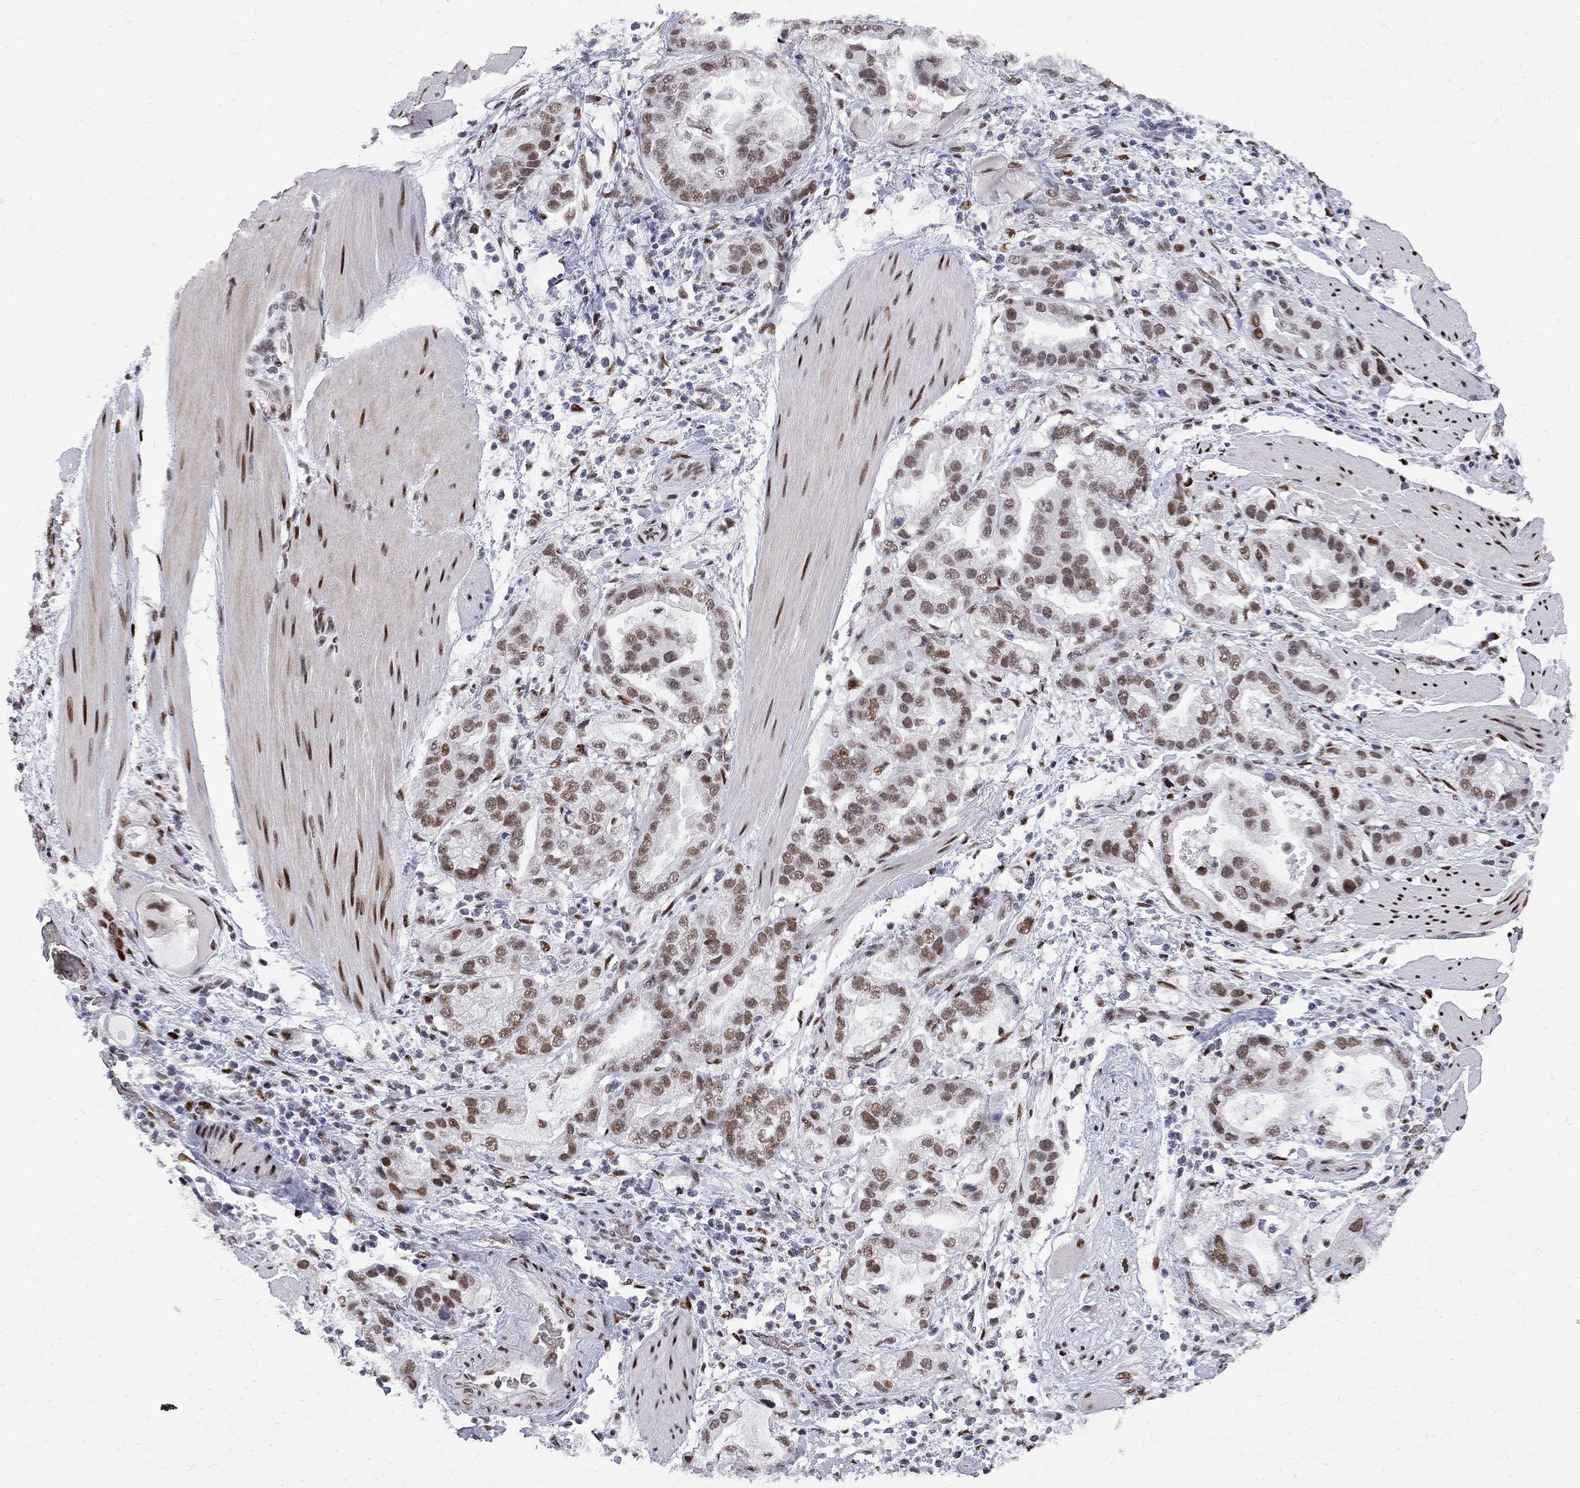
{"staining": {"intensity": "moderate", "quantity": ">75%", "location": "nuclear"}, "tissue": "stomach cancer", "cell_type": "Tumor cells", "image_type": "cancer", "snomed": [{"axis": "morphology", "description": "Adenocarcinoma, NOS"}, {"axis": "topography", "description": "Stomach"}], "caption": "Human stomach adenocarcinoma stained for a protein (brown) reveals moderate nuclear positive staining in approximately >75% of tumor cells.", "gene": "ZBTB47", "patient": {"sex": "male", "age": 59}}